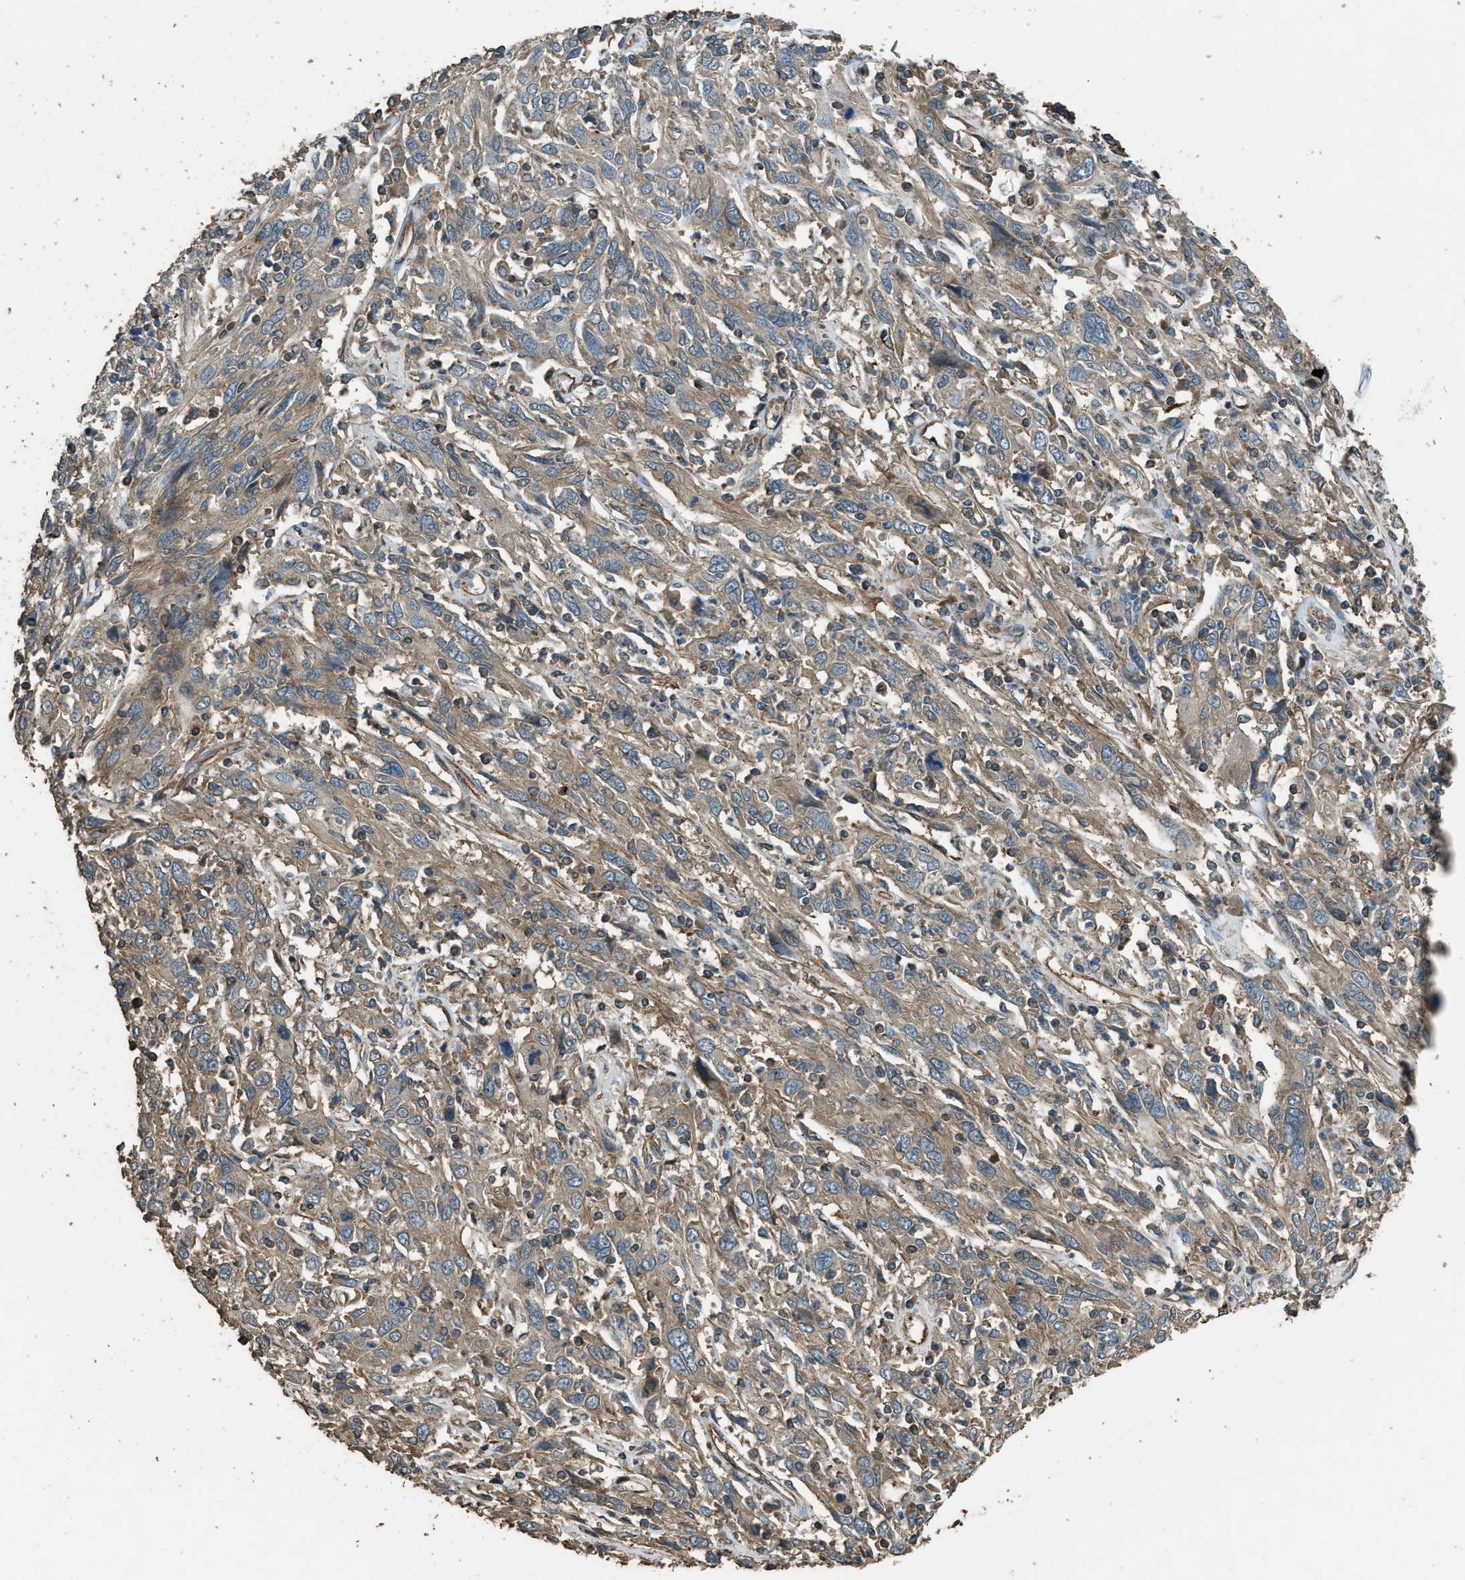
{"staining": {"intensity": "moderate", "quantity": ">75%", "location": "cytoplasmic/membranous"}, "tissue": "cervical cancer", "cell_type": "Tumor cells", "image_type": "cancer", "snomed": [{"axis": "morphology", "description": "Squamous cell carcinoma, NOS"}, {"axis": "topography", "description": "Cervix"}], "caption": "High-magnification brightfield microscopy of cervical cancer stained with DAB (3,3'-diaminobenzidine) (brown) and counterstained with hematoxylin (blue). tumor cells exhibit moderate cytoplasmic/membranous staining is appreciated in approximately>75% of cells.", "gene": "MARS1", "patient": {"sex": "female", "age": 46}}